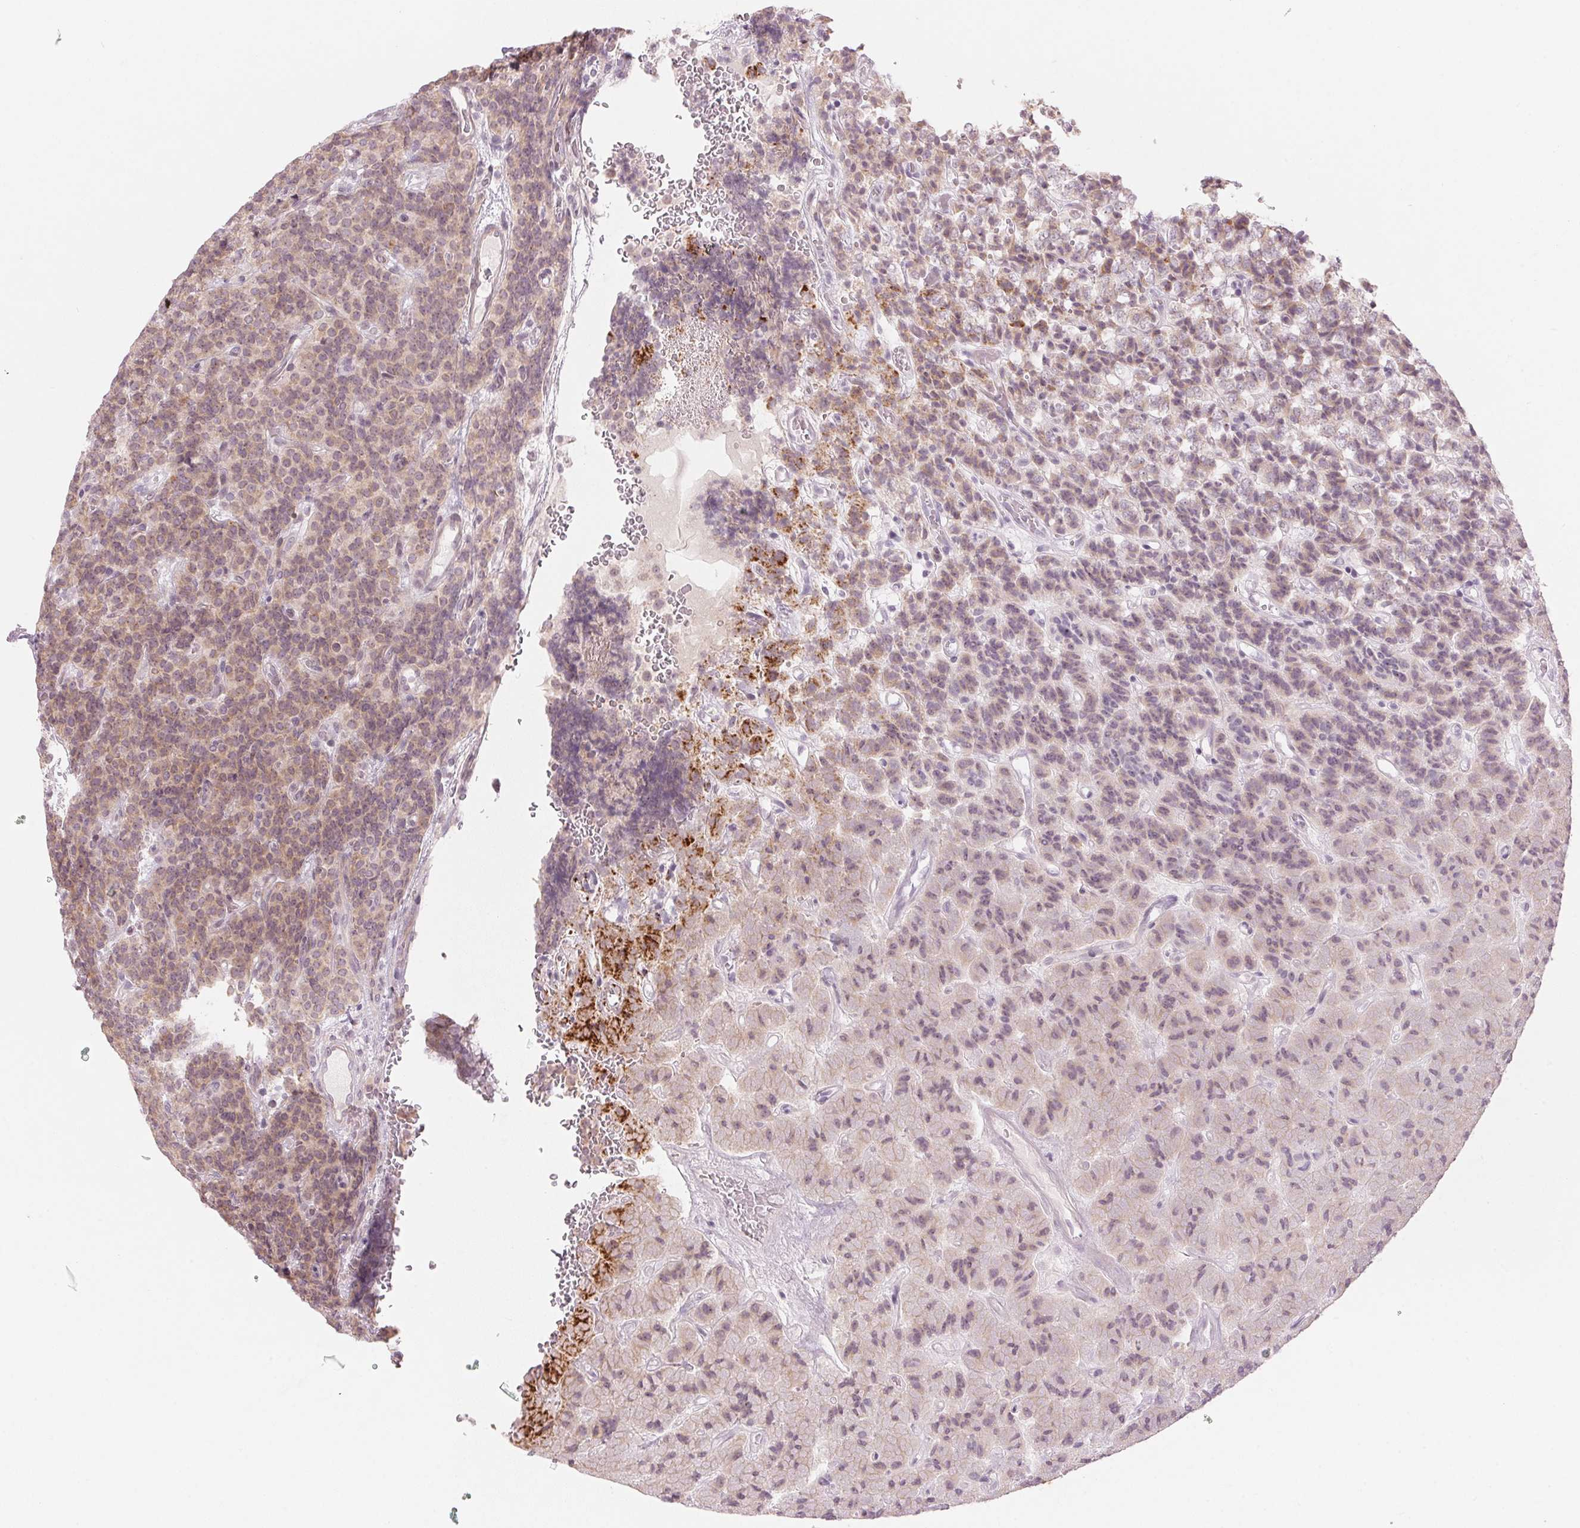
{"staining": {"intensity": "weak", "quantity": ">75%", "location": "cytoplasmic/membranous"}, "tissue": "carcinoid", "cell_type": "Tumor cells", "image_type": "cancer", "snomed": [{"axis": "morphology", "description": "Carcinoid, malignant, NOS"}, {"axis": "topography", "description": "Pancreas"}], "caption": "An immunohistochemistry micrograph of neoplastic tissue is shown. Protein staining in brown shows weak cytoplasmic/membranous positivity in carcinoid within tumor cells.", "gene": "TMED6", "patient": {"sex": "male", "age": 36}}